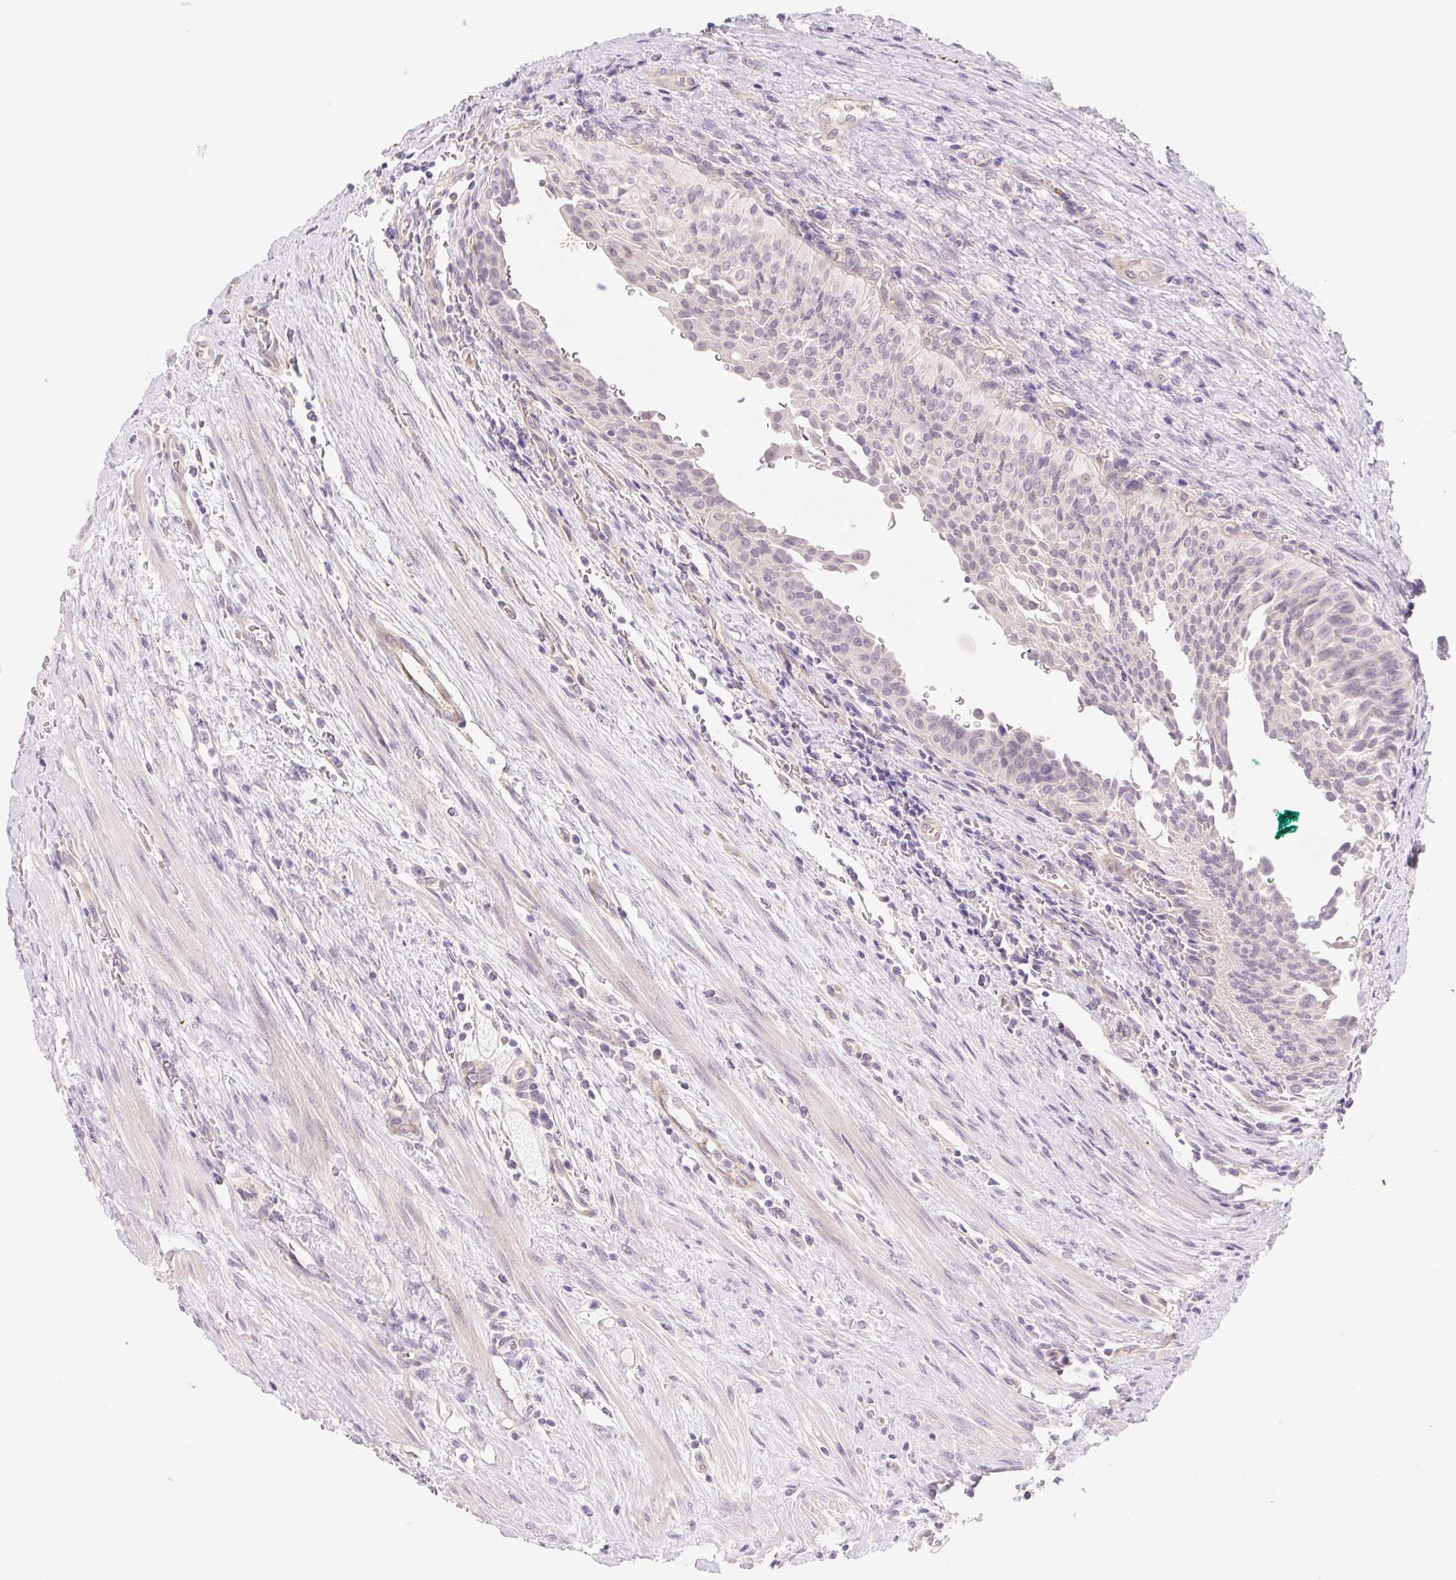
{"staining": {"intensity": "negative", "quantity": "none", "location": "none"}, "tissue": "urothelial cancer", "cell_type": "Tumor cells", "image_type": "cancer", "snomed": [{"axis": "morphology", "description": "Urothelial carcinoma, NOS"}, {"axis": "topography", "description": "Urinary bladder"}], "caption": "Transitional cell carcinoma was stained to show a protein in brown. There is no significant staining in tumor cells.", "gene": "CTNND2", "patient": {"sex": "male", "age": 62}}